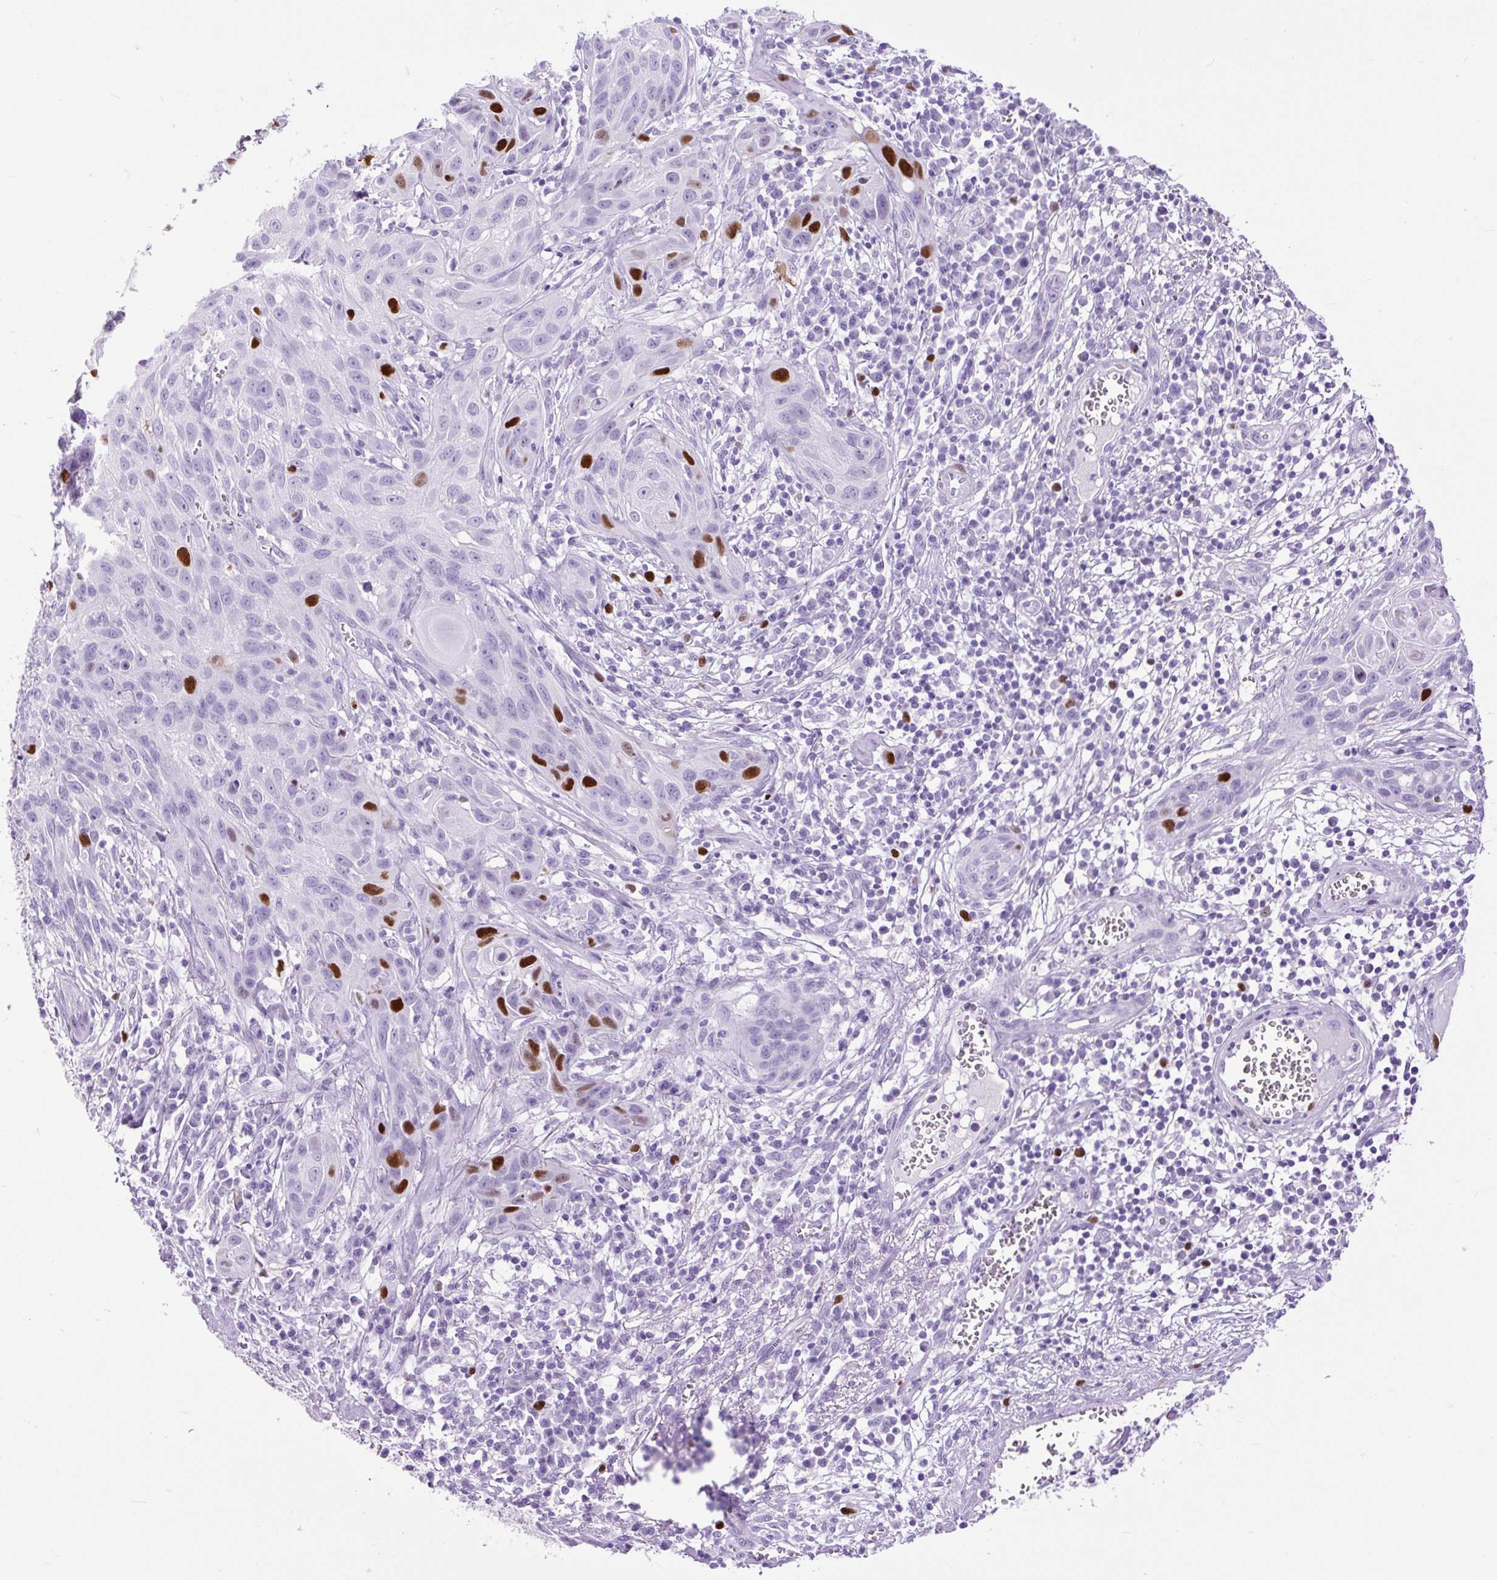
{"staining": {"intensity": "strong", "quantity": "25%-75%", "location": "nuclear"}, "tissue": "skin cancer", "cell_type": "Tumor cells", "image_type": "cancer", "snomed": [{"axis": "morphology", "description": "Squamous cell carcinoma, NOS"}, {"axis": "topography", "description": "Skin"}, {"axis": "topography", "description": "Vulva"}], "caption": "Immunohistochemical staining of squamous cell carcinoma (skin) exhibits high levels of strong nuclear staining in approximately 25%-75% of tumor cells.", "gene": "RACGAP1", "patient": {"sex": "female", "age": 83}}